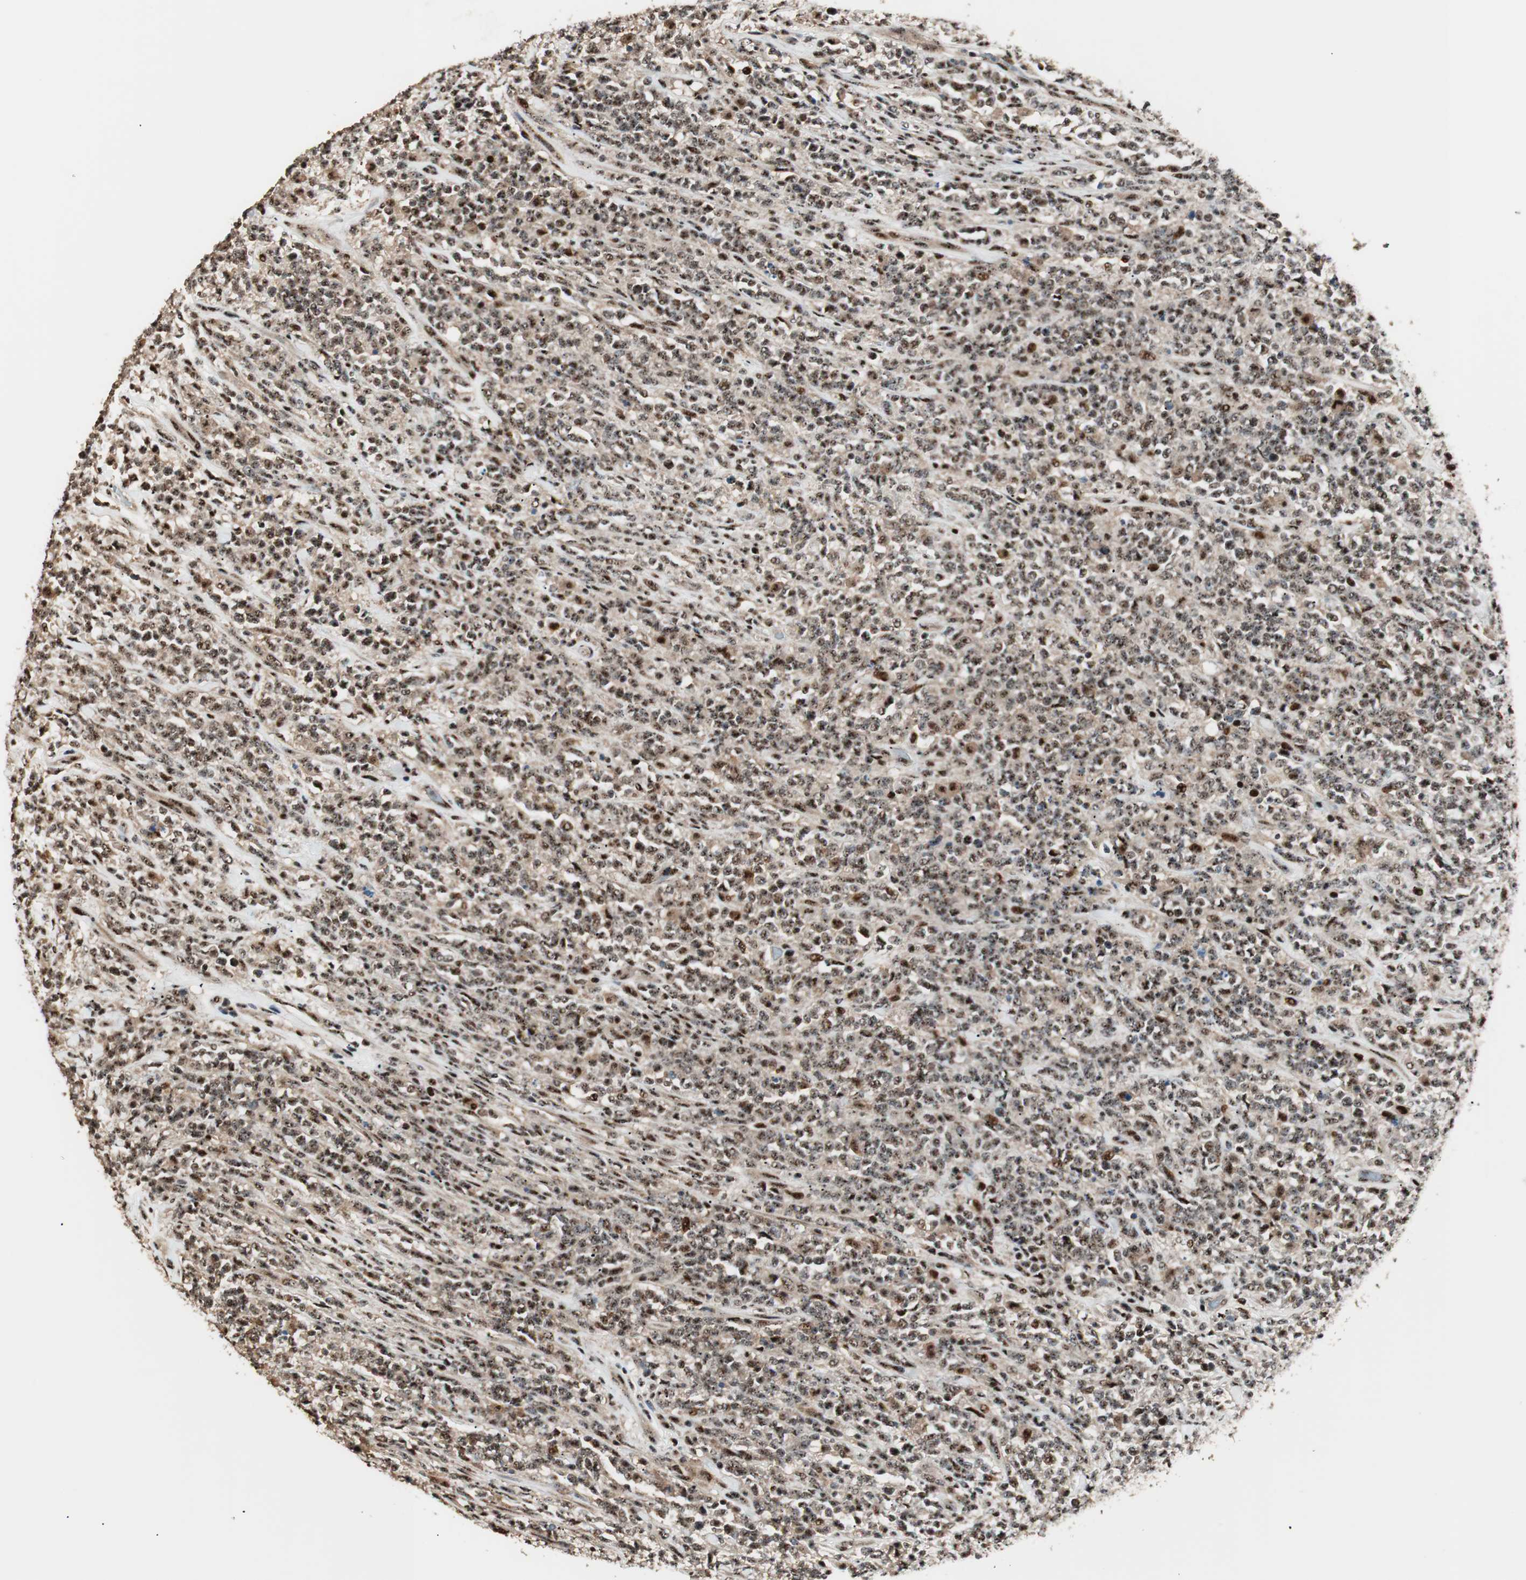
{"staining": {"intensity": "moderate", "quantity": ">75%", "location": "nuclear"}, "tissue": "lymphoma", "cell_type": "Tumor cells", "image_type": "cancer", "snomed": [{"axis": "morphology", "description": "Malignant lymphoma, non-Hodgkin's type, High grade"}, {"axis": "topography", "description": "Soft tissue"}], "caption": "Tumor cells demonstrate moderate nuclear expression in approximately >75% of cells in lymphoma. (Brightfield microscopy of DAB IHC at high magnification).", "gene": "NR5A2", "patient": {"sex": "male", "age": 18}}